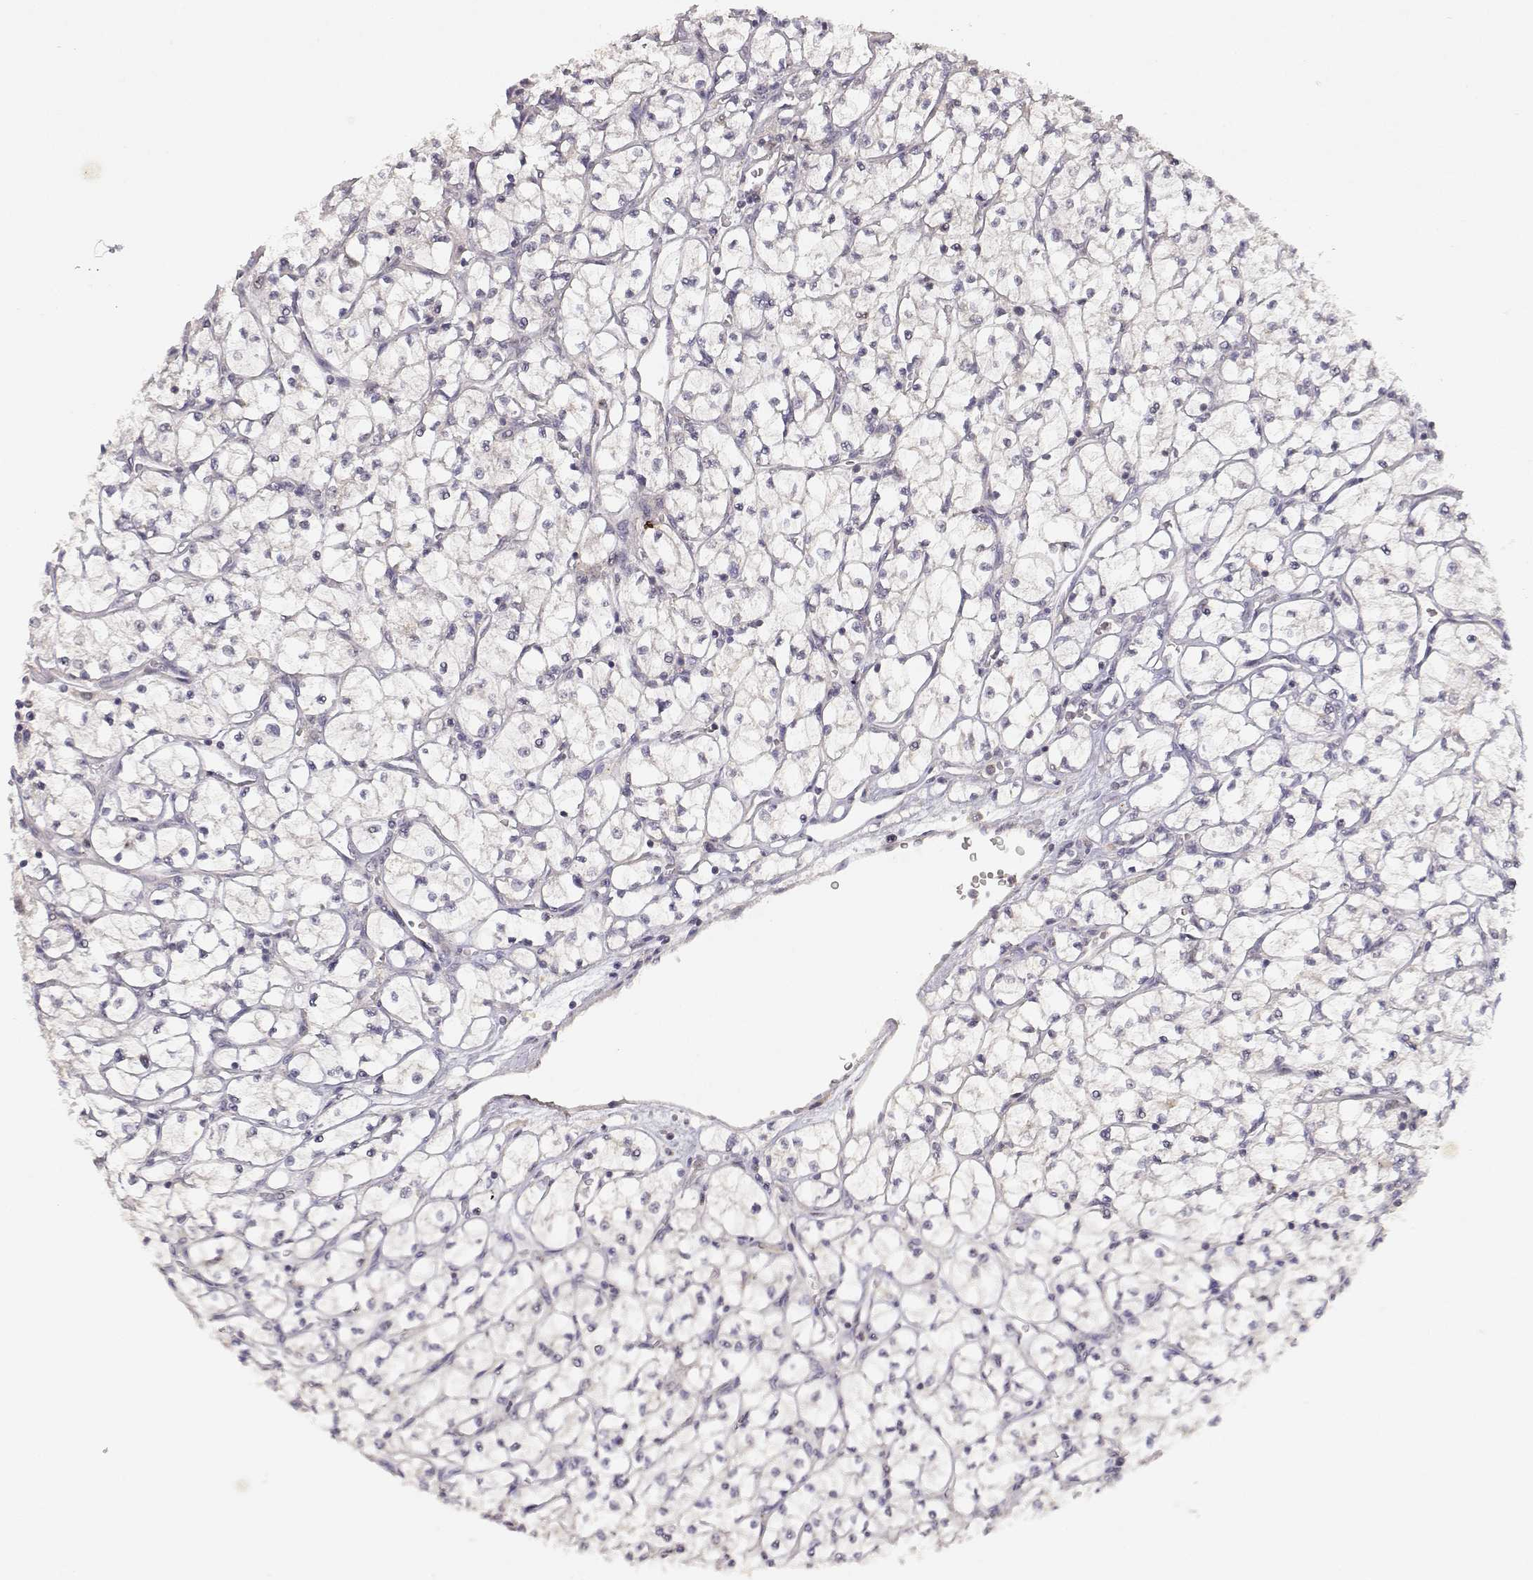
{"staining": {"intensity": "negative", "quantity": "none", "location": "none"}, "tissue": "renal cancer", "cell_type": "Tumor cells", "image_type": "cancer", "snomed": [{"axis": "morphology", "description": "Adenocarcinoma, NOS"}, {"axis": "topography", "description": "Kidney"}], "caption": "Adenocarcinoma (renal) stained for a protein using immunohistochemistry shows no staining tumor cells.", "gene": "RAD51", "patient": {"sex": "female", "age": 64}}